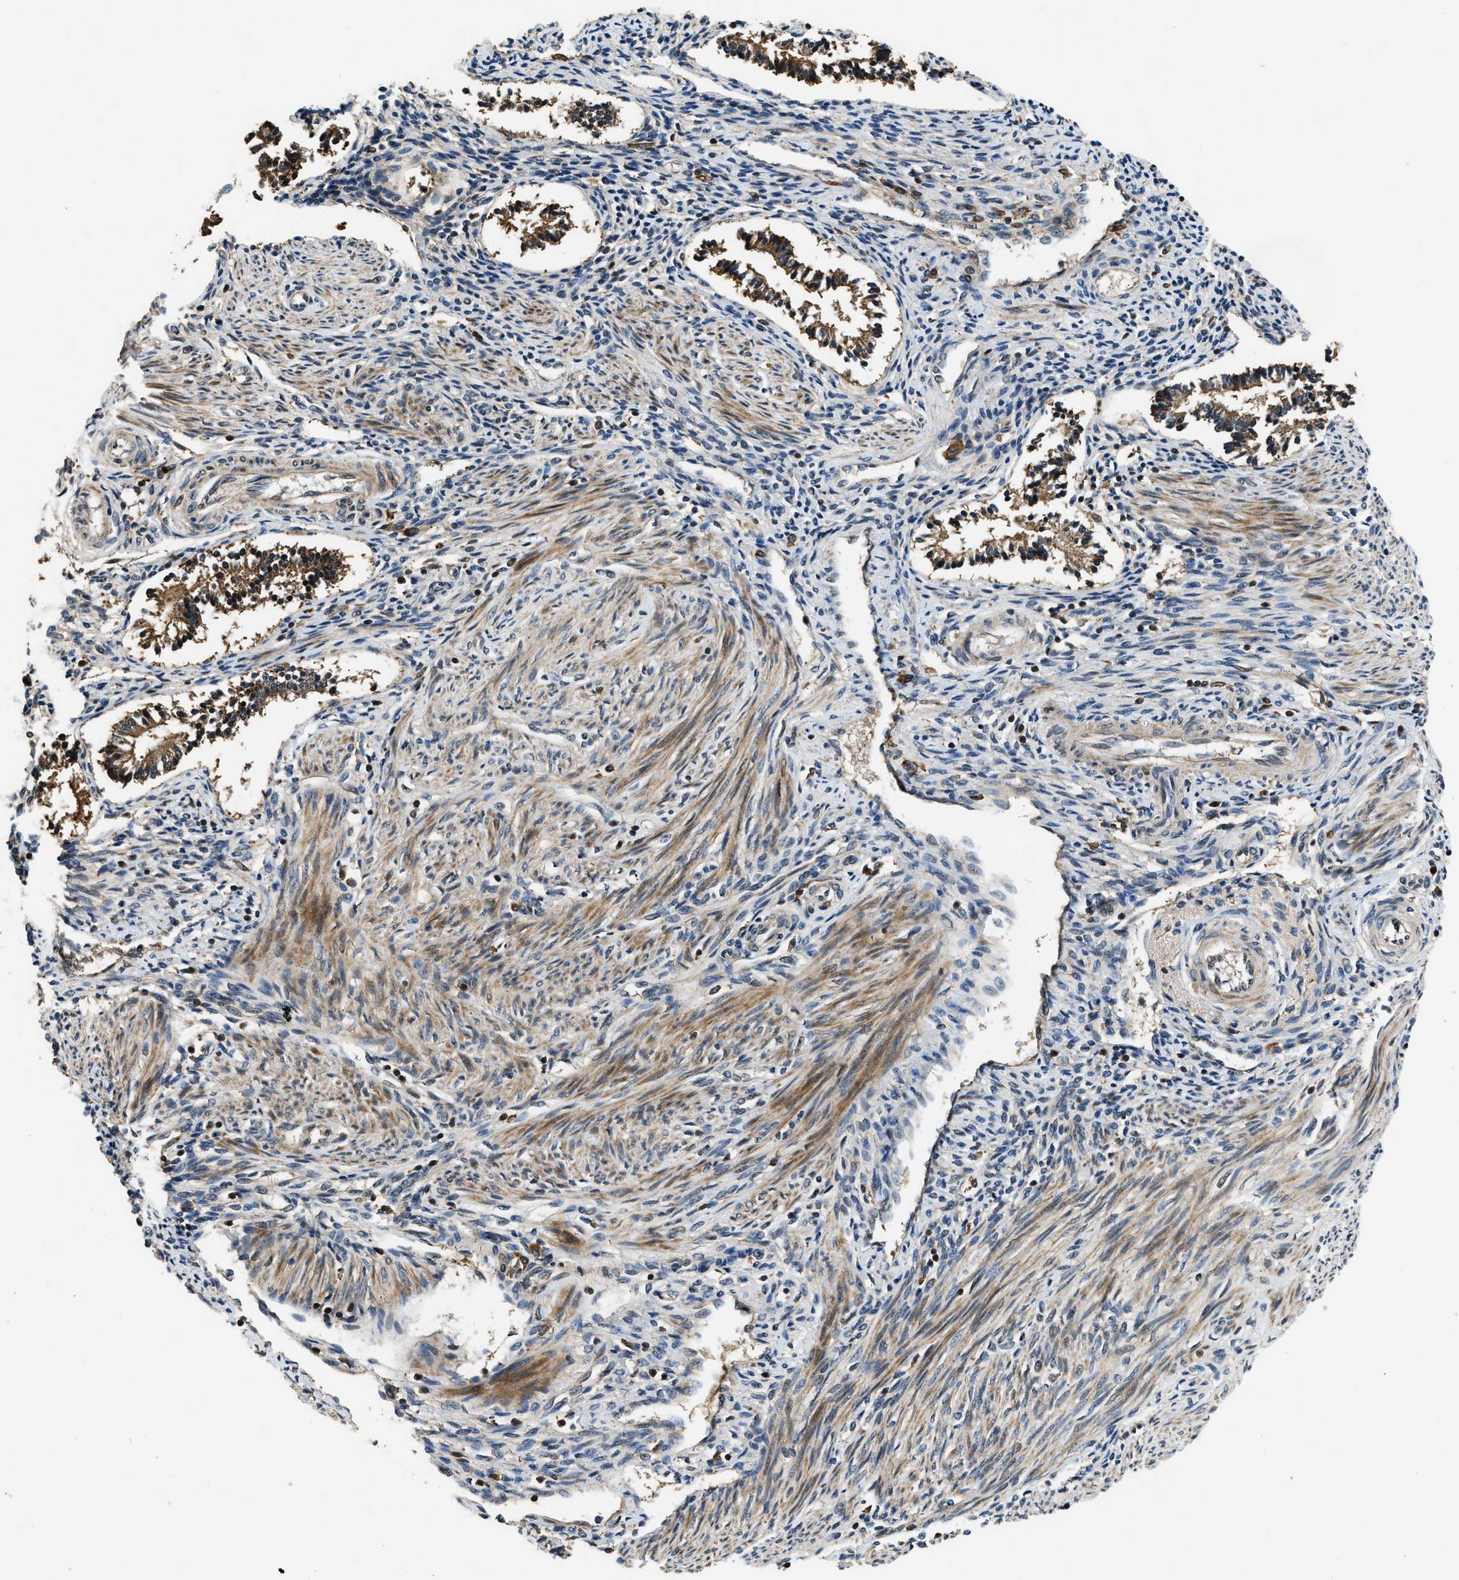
{"staining": {"intensity": "moderate", "quantity": "<25%", "location": "cytoplasmic/membranous"}, "tissue": "endometrium", "cell_type": "Cells in endometrial stroma", "image_type": "normal", "snomed": [{"axis": "morphology", "description": "Normal tissue, NOS"}, {"axis": "topography", "description": "Endometrium"}], "caption": "Unremarkable endometrium reveals moderate cytoplasmic/membranous staining in about <25% of cells in endometrial stroma (DAB = brown stain, brightfield microscopy at high magnification)..", "gene": "SLC15A4", "patient": {"sex": "female", "age": 42}}